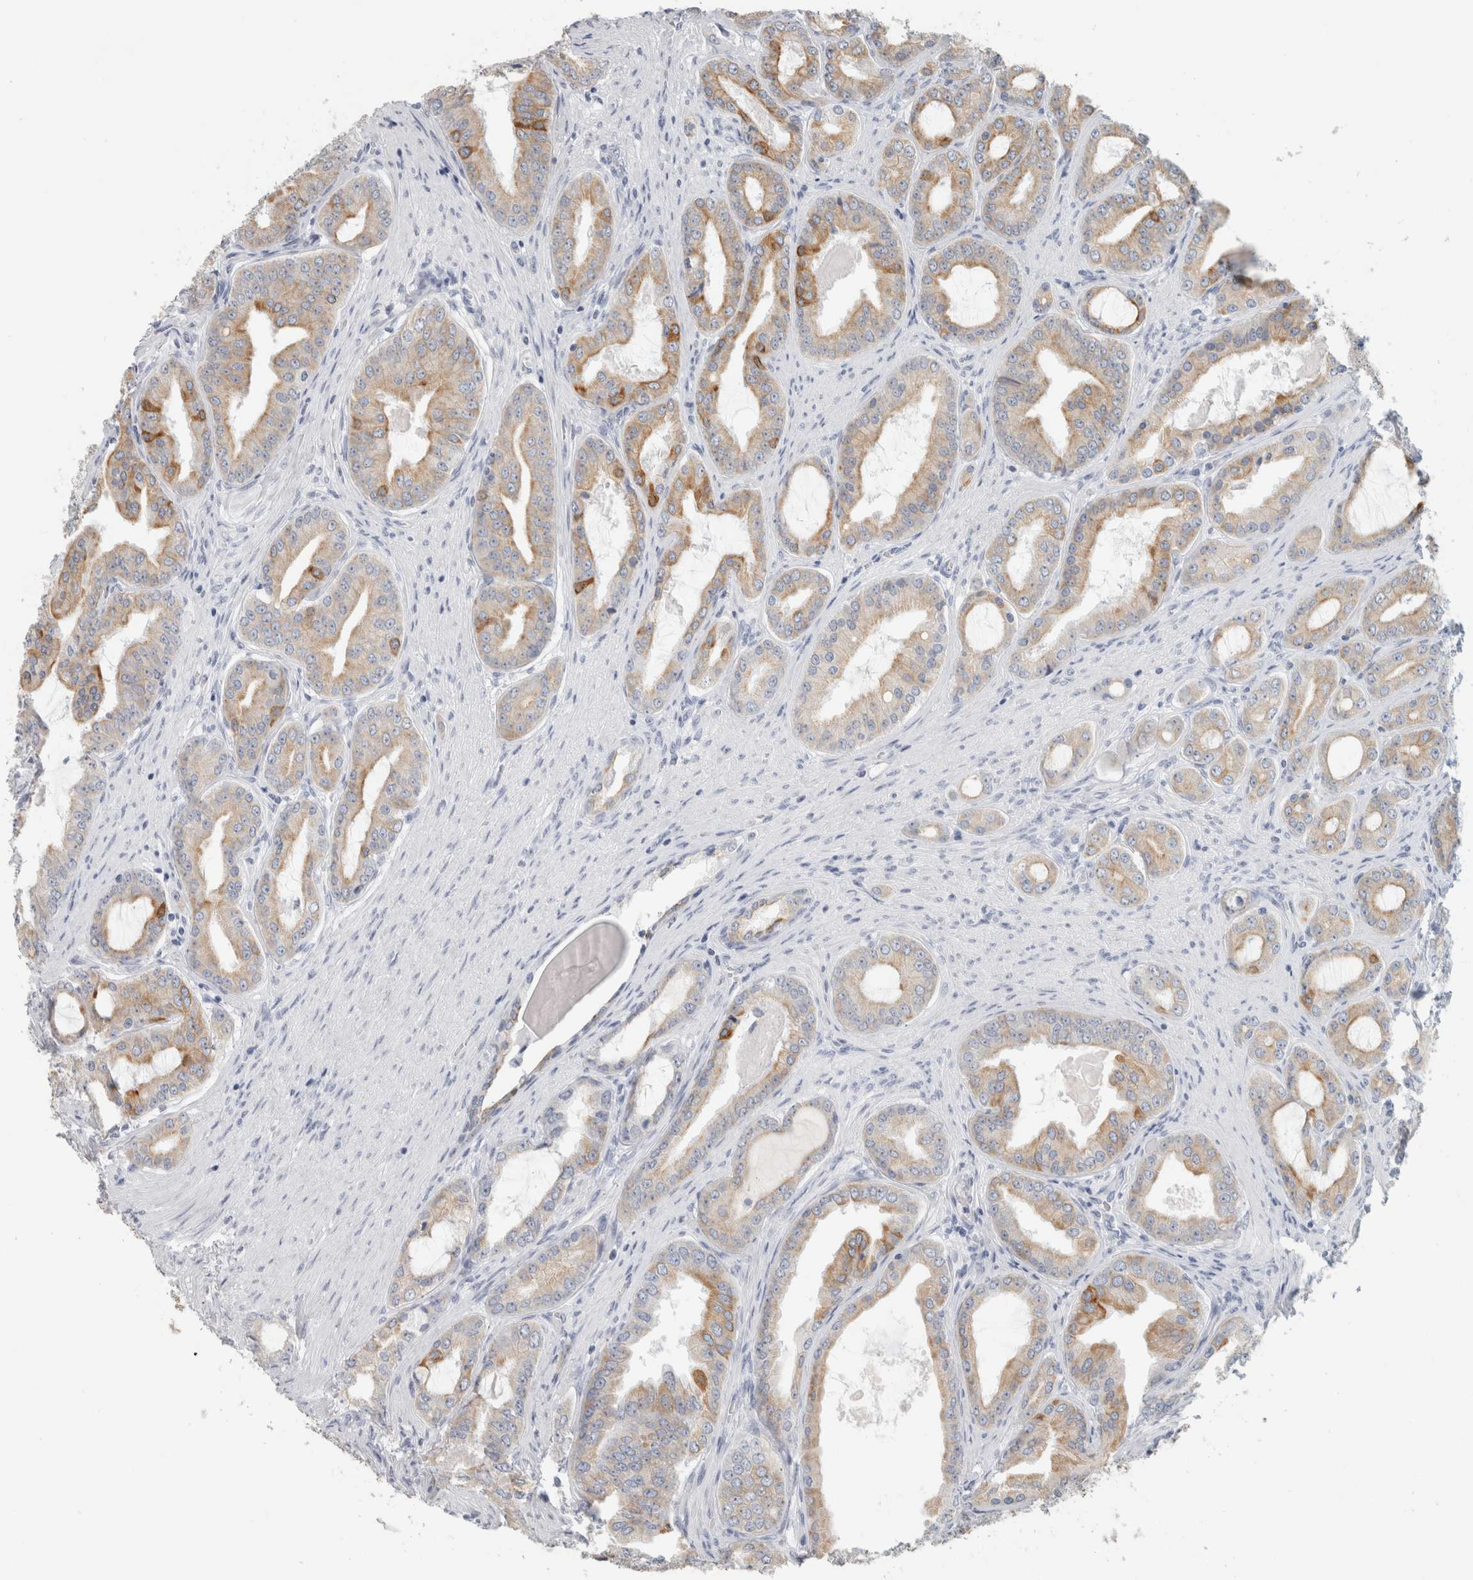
{"staining": {"intensity": "moderate", "quantity": ">75%", "location": "cytoplasmic/membranous"}, "tissue": "prostate cancer", "cell_type": "Tumor cells", "image_type": "cancer", "snomed": [{"axis": "morphology", "description": "Adenocarcinoma, High grade"}, {"axis": "topography", "description": "Prostate"}], "caption": "Immunohistochemistry histopathology image of adenocarcinoma (high-grade) (prostate) stained for a protein (brown), which reveals medium levels of moderate cytoplasmic/membranous staining in about >75% of tumor cells.", "gene": "SLC28A3", "patient": {"sex": "male", "age": 60}}